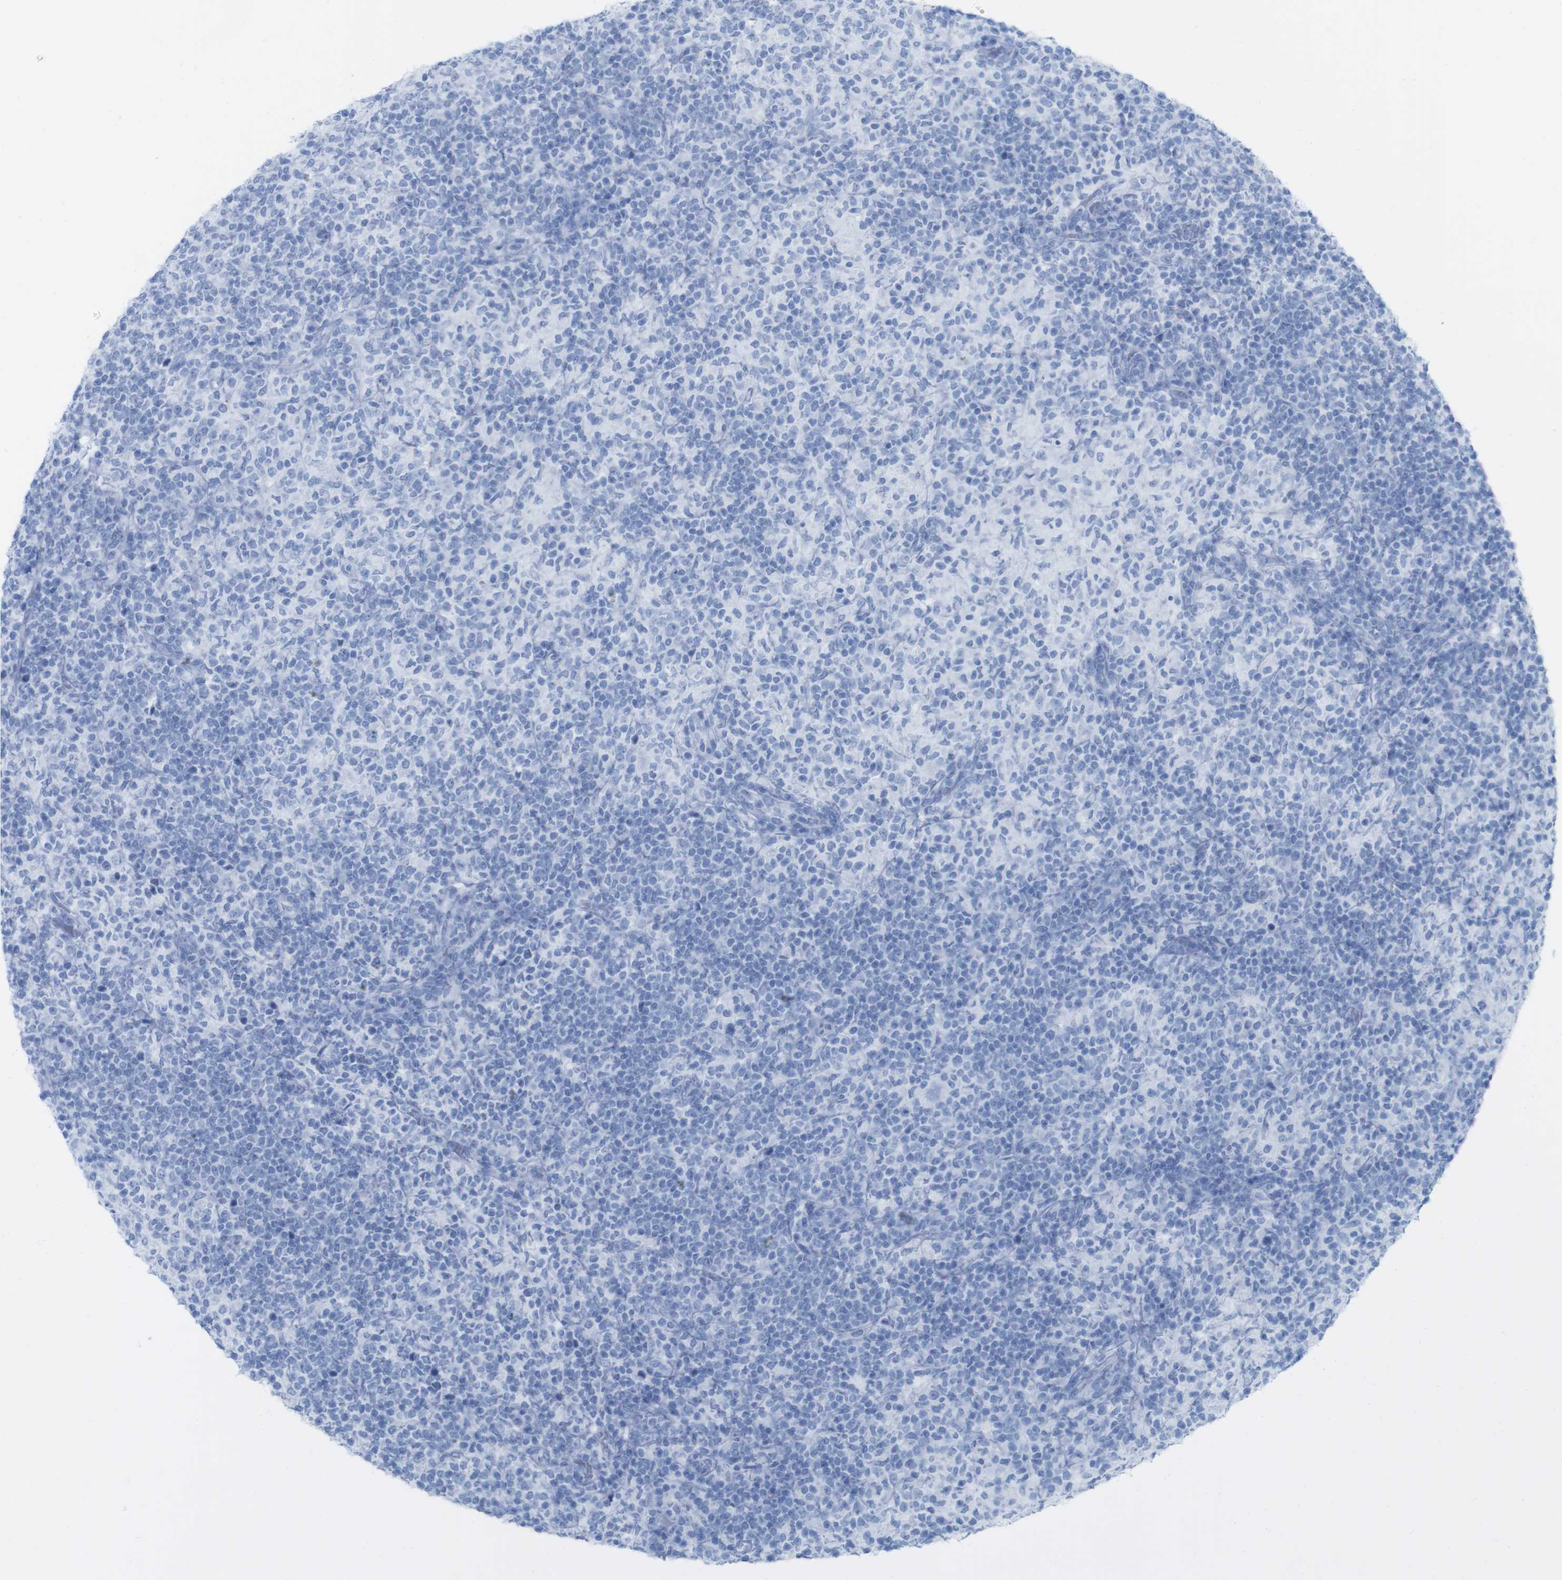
{"staining": {"intensity": "negative", "quantity": "none", "location": "none"}, "tissue": "lymphoma", "cell_type": "Tumor cells", "image_type": "cancer", "snomed": [{"axis": "morphology", "description": "Hodgkin's disease, NOS"}, {"axis": "topography", "description": "Lymph node"}], "caption": "Human Hodgkin's disease stained for a protein using IHC shows no staining in tumor cells.", "gene": "MYH7", "patient": {"sex": "male", "age": 70}}